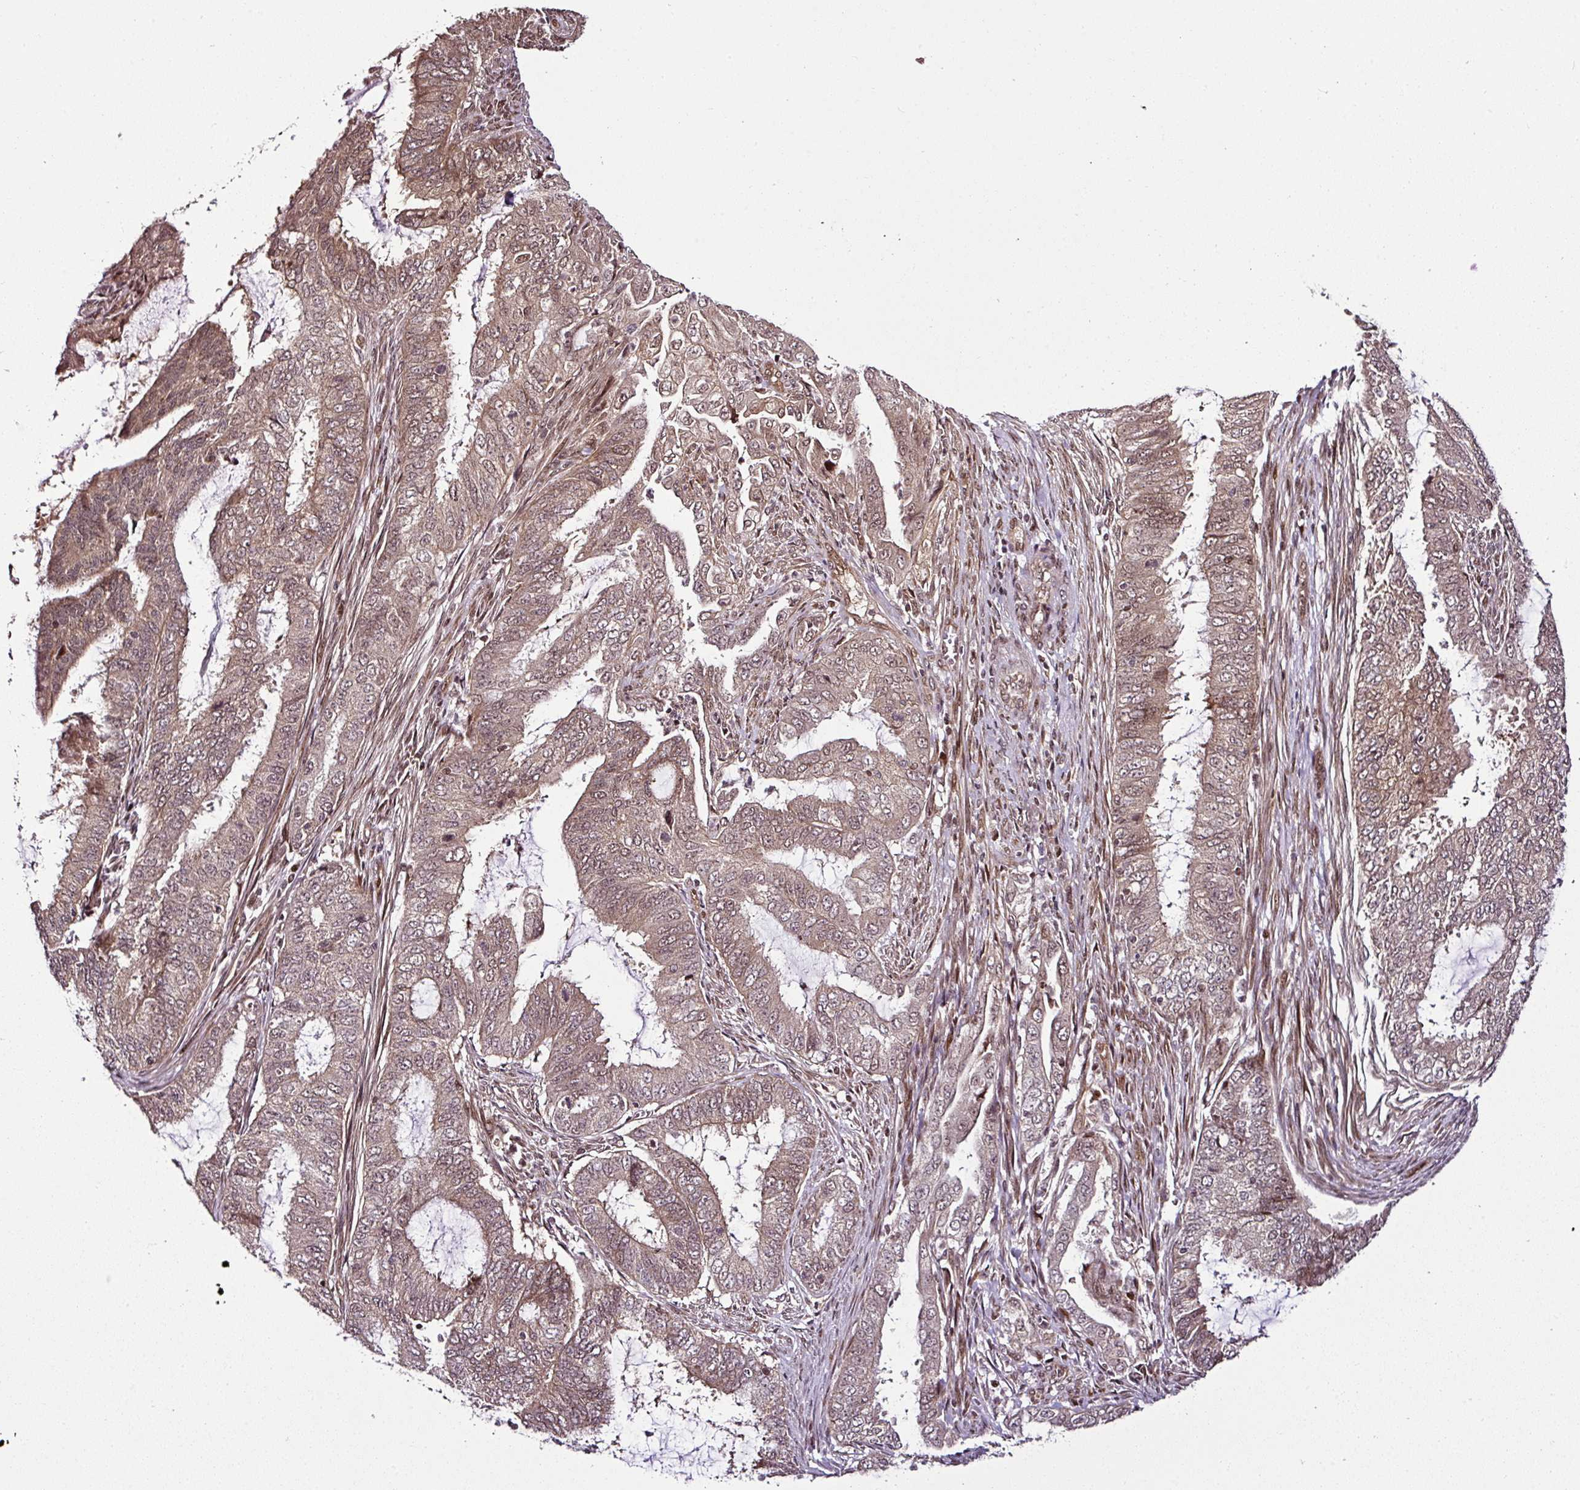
{"staining": {"intensity": "weak", "quantity": "<25%", "location": "nuclear"}, "tissue": "endometrial cancer", "cell_type": "Tumor cells", "image_type": "cancer", "snomed": [{"axis": "morphology", "description": "Adenocarcinoma, NOS"}, {"axis": "topography", "description": "Endometrium"}], "caption": "An immunohistochemistry image of endometrial cancer (adenocarcinoma) is shown. There is no staining in tumor cells of endometrial cancer (adenocarcinoma).", "gene": "COPRS", "patient": {"sex": "female", "age": 51}}